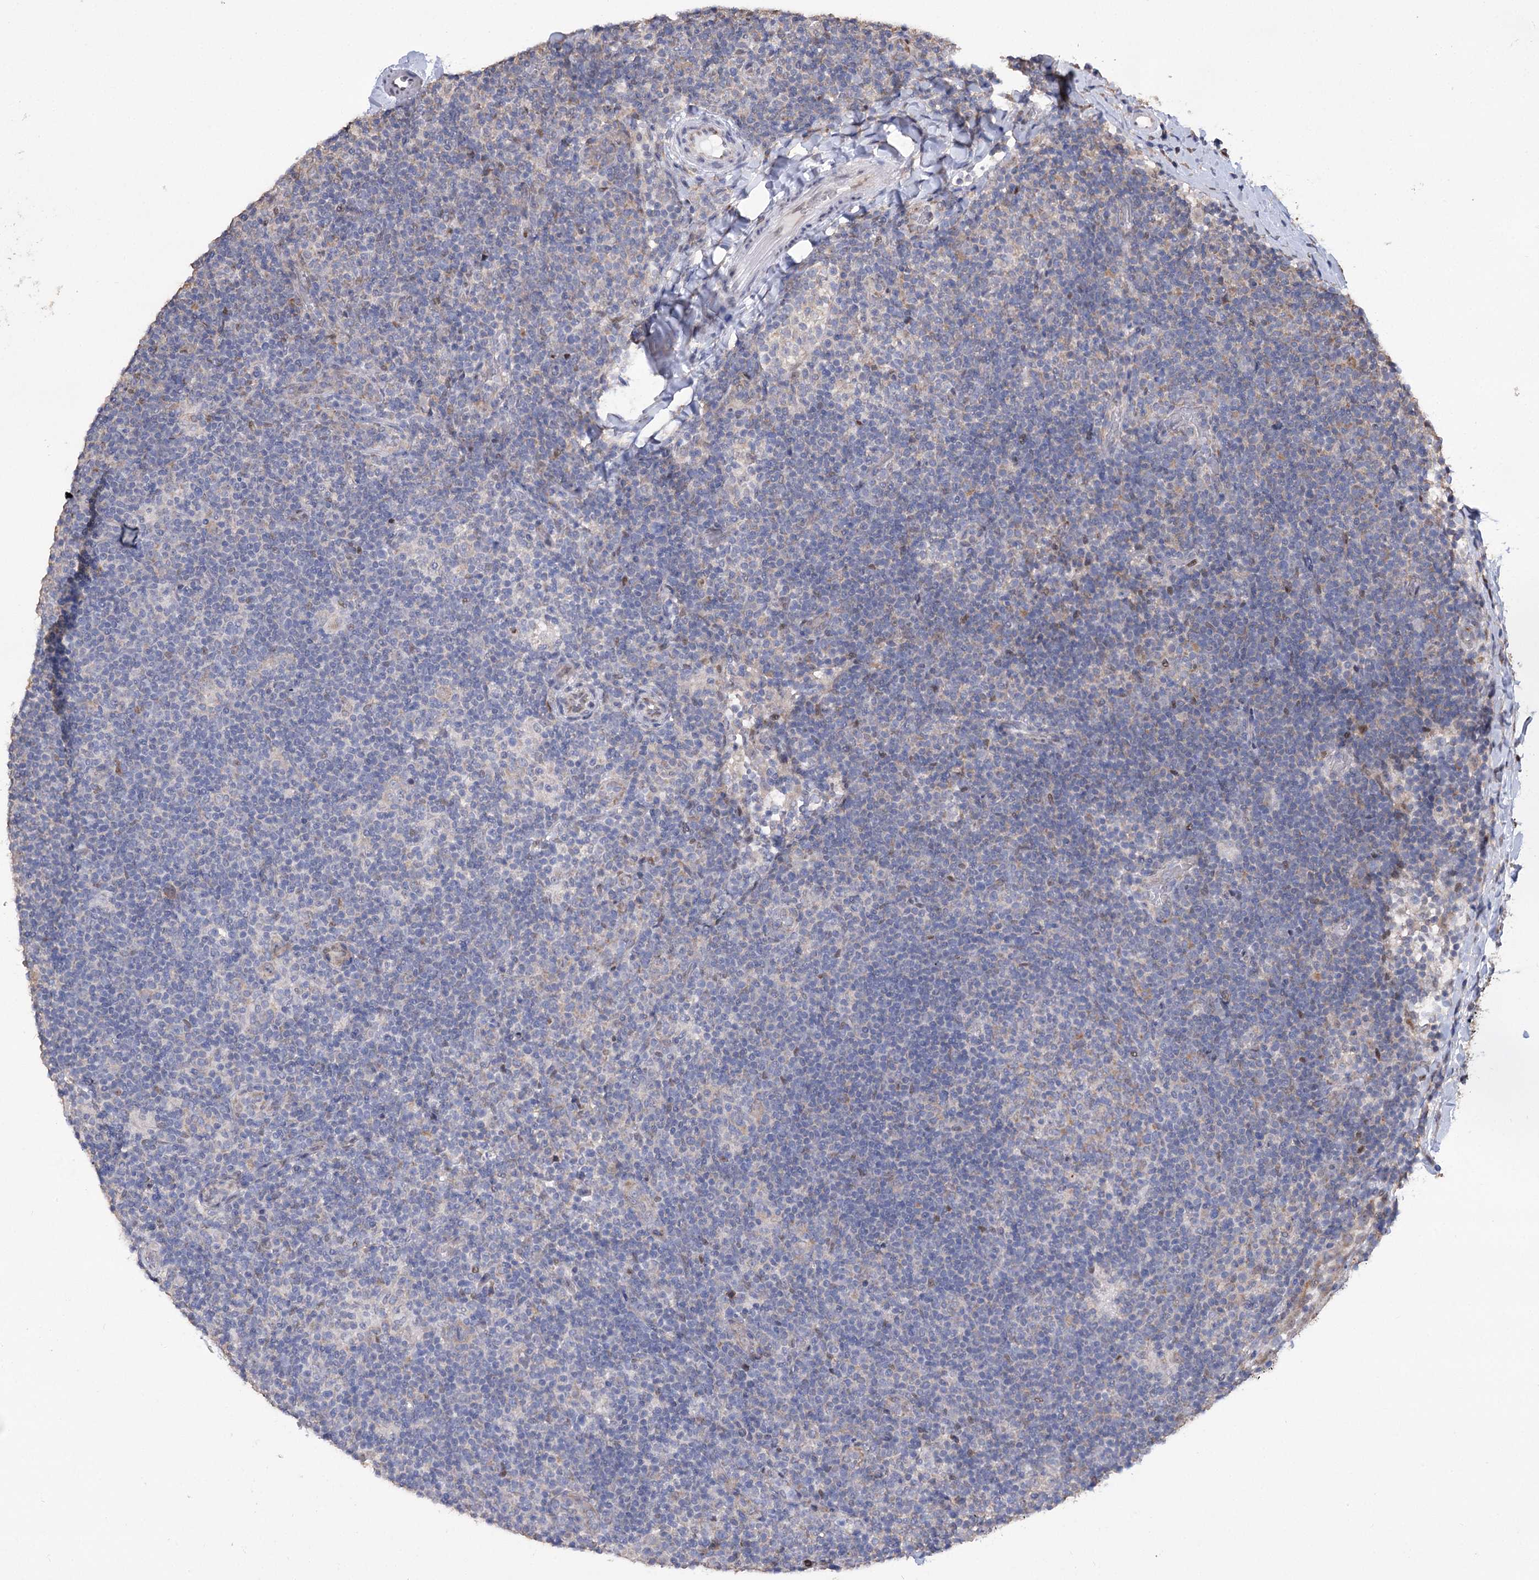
{"staining": {"intensity": "negative", "quantity": "none", "location": "none"}, "tissue": "lymphoma", "cell_type": "Tumor cells", "image_type": "cancer", "snomed": [{"axis": "morphology", "description": "Hodgkin's disease, NOS"}, {"axis": "topography", "description": "Lymph node"}], "caption": "High power microscopy micrograph of an IHC micrograph of lymphoma, revealing no significant positivity in tumor cells.", "gene": "NFU1", "patient": {"sex": "female", "age": 57}}